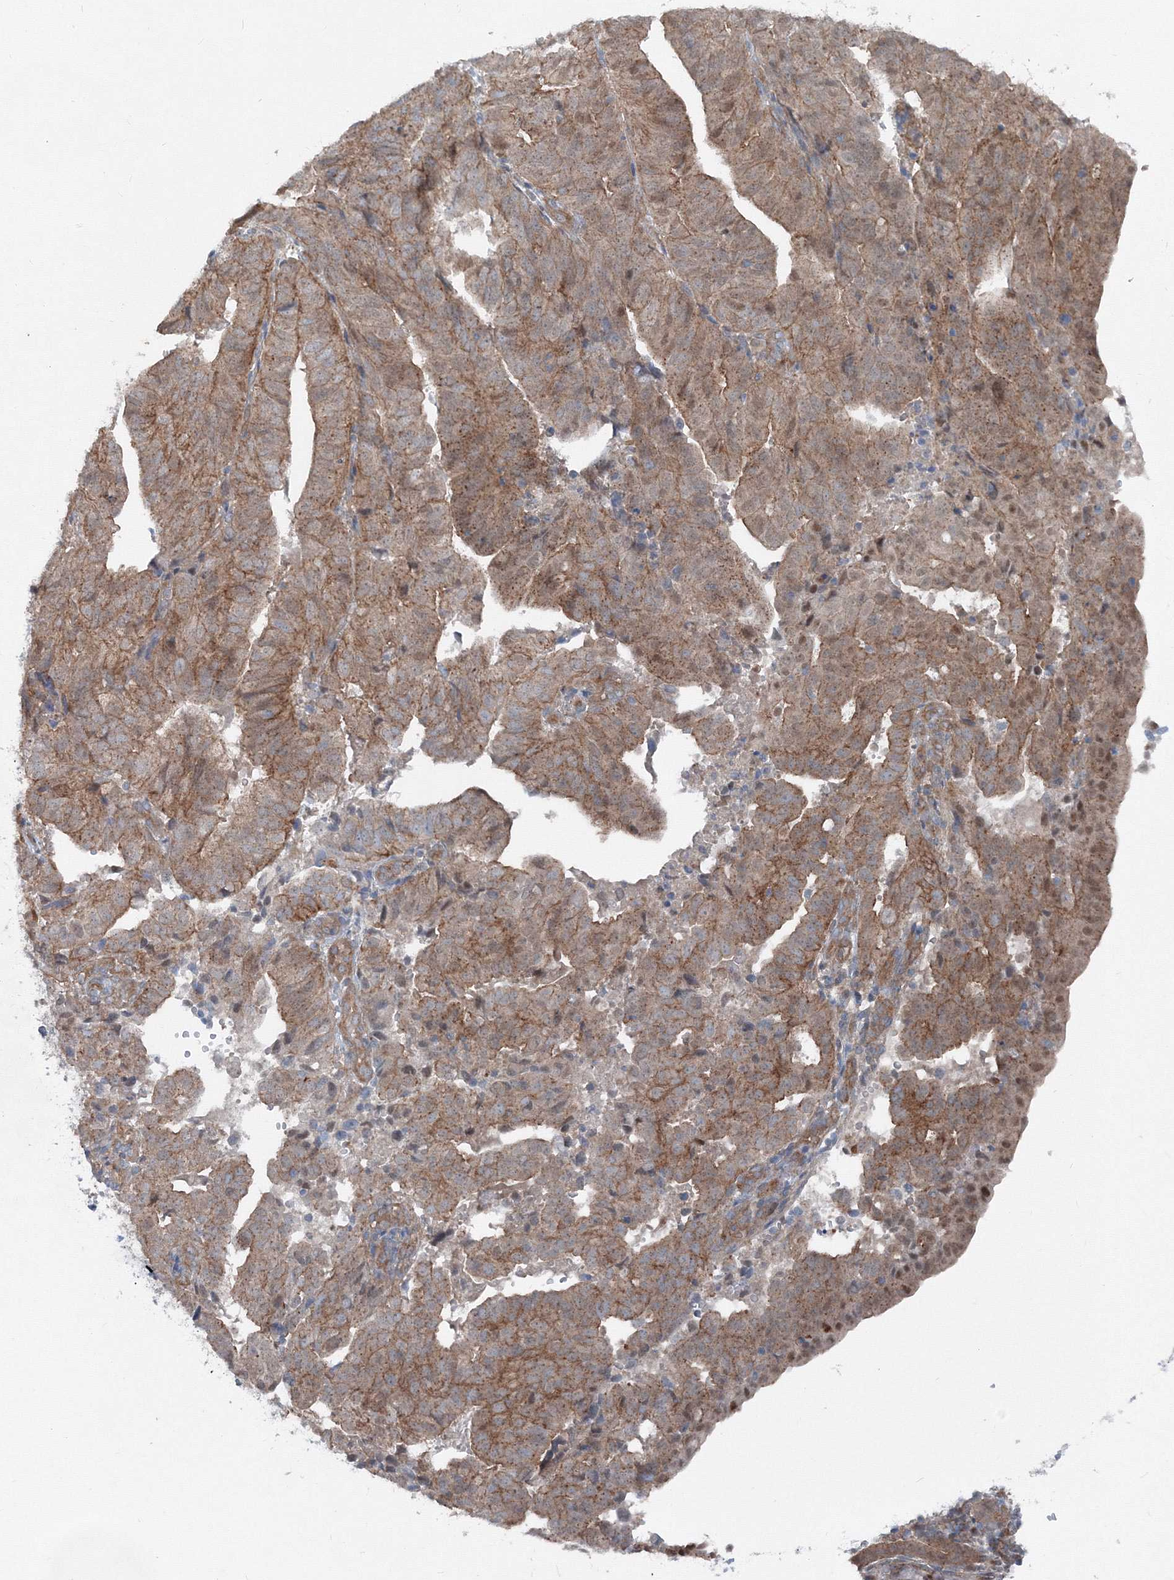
{"staining": {"intensity": "moderate", "quantity": ">75%", "location": "cytoplasmic/membranous,nuclear"}, "tissue": "endometrial cancer", "cell_type": "Tumor cells", "image_type": "cancer", "snomed": [{"axis": "morphology", "description": "Adenocarcinoma, NOS"}, {"axis": "topography", "description": "Uterus"}], "caption": "Endometrial cancer stained with a protein marker shows moderate staining in tumor cells.", "gene": "TPRKB", "patient": {"sex": "female", "age": 77}}